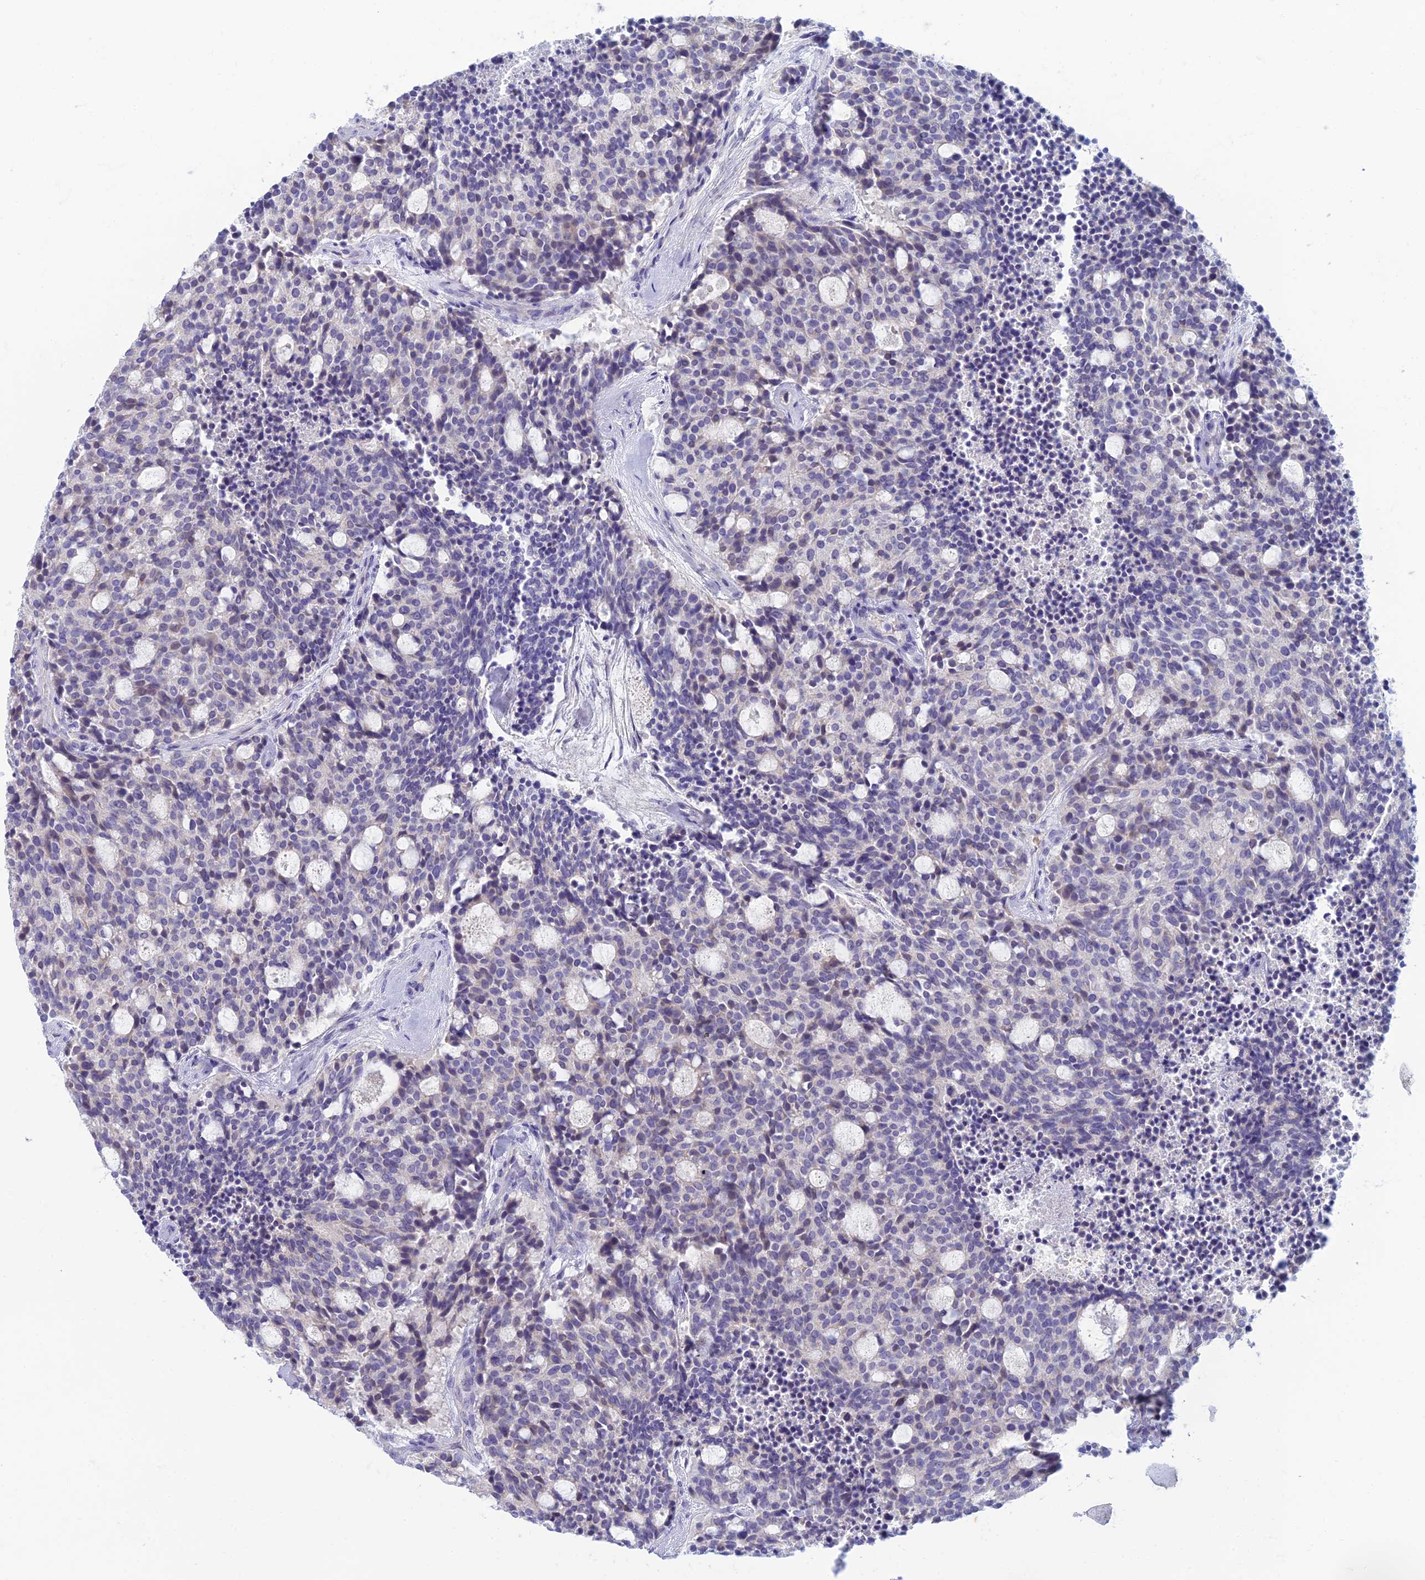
{"staining": {"intensity": "negative", "quantity": "none", "location": "none"}, "tissue": "carcinoid", "cell_type": "Tumor cells", "image_type": "cancer", "snomed": [{"axis": "morphology", "description": "Carcinoid, malignant, NOS"}, {"axis": "topography", "description": "Pancreas"}], "caption": "There is no significant expression in tumor cells of carcinoid. (DAB (3,3'-diaminobenzidine) immunohistochemistry (IHC), high magnification).", "gene": "SLC25A41", "patient": {"sex": "female", "age": 54}}